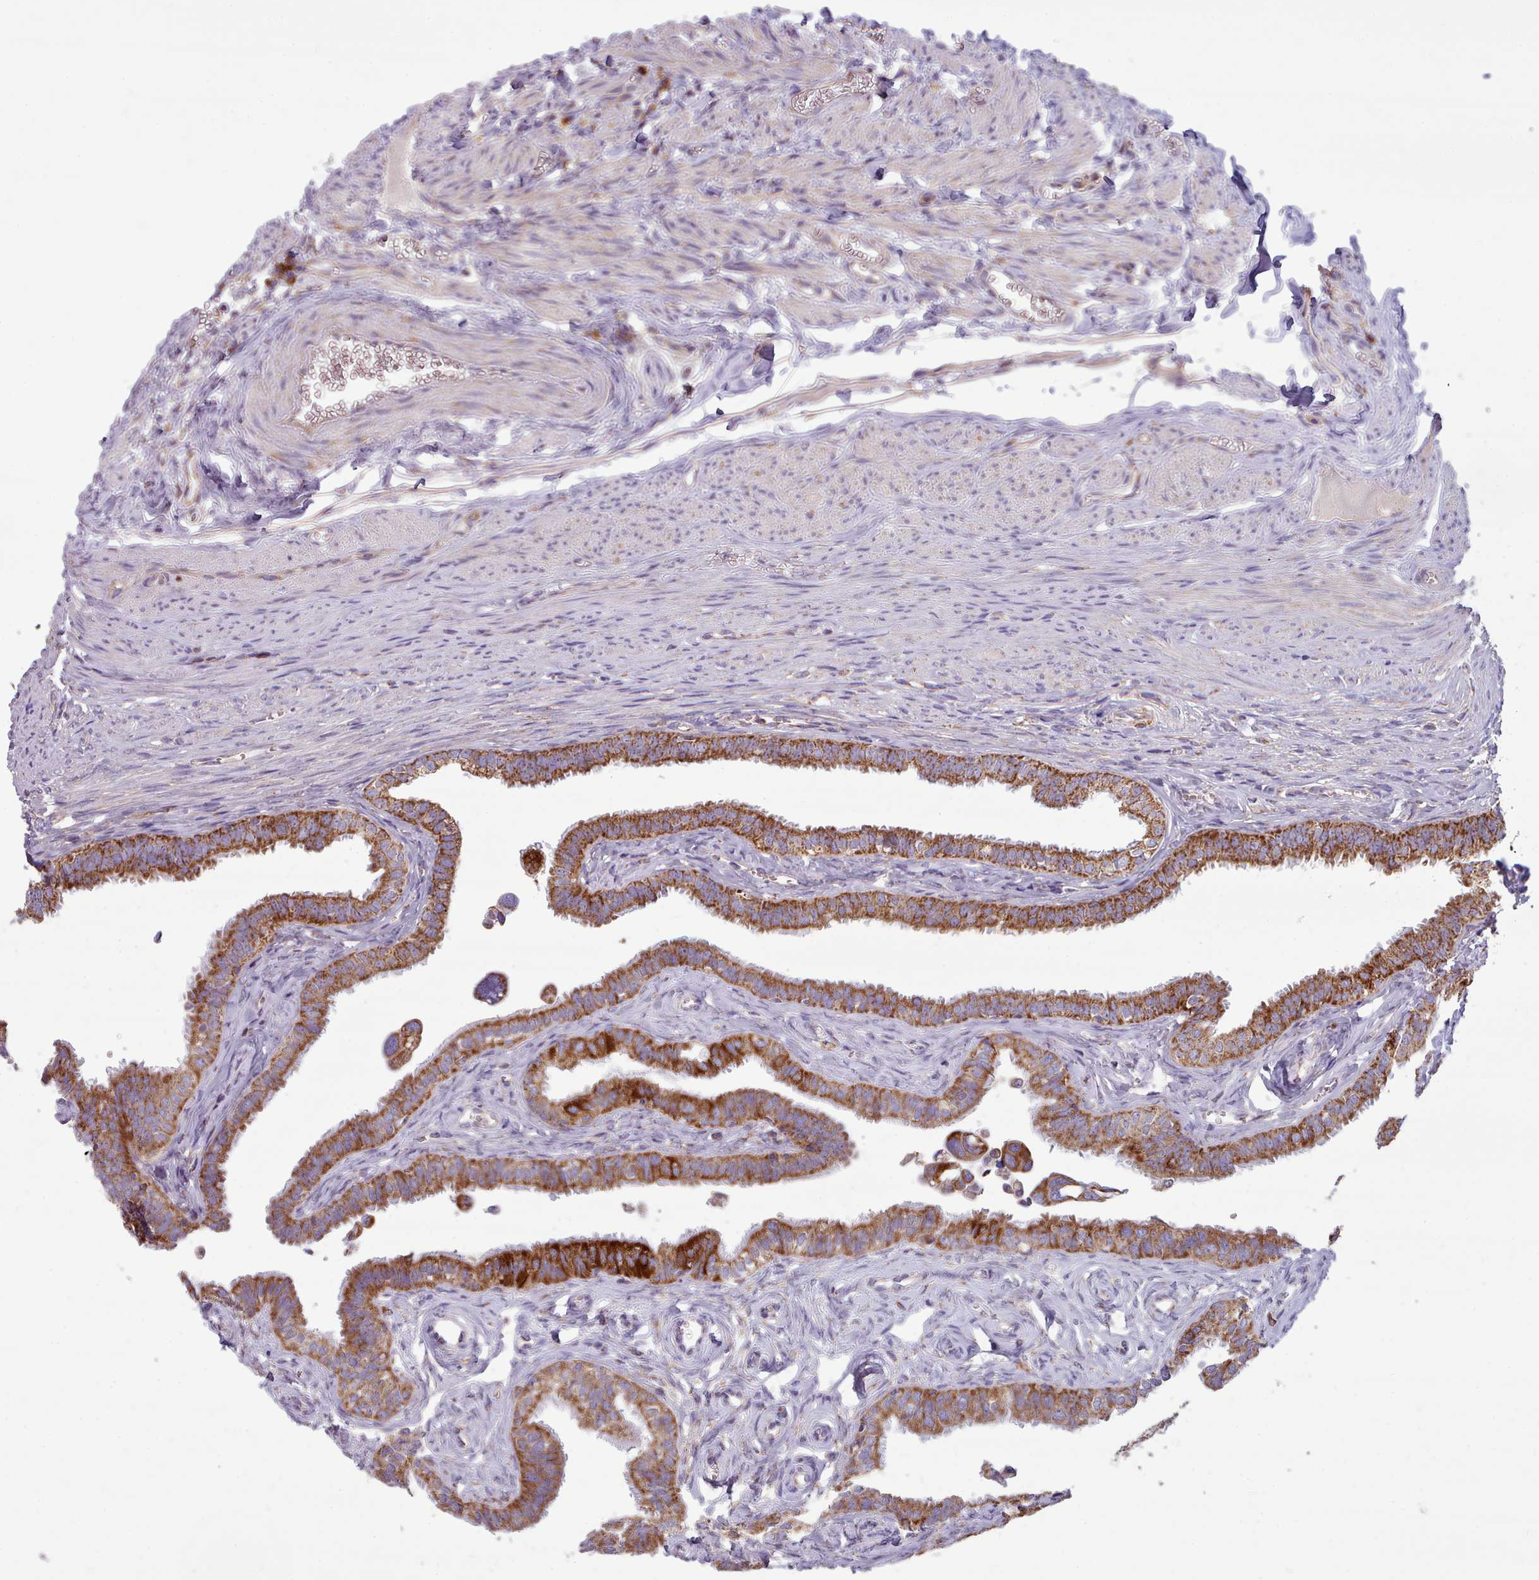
{"staining": {"intensity": "strong", "quantity": ">75%", "location": "cytoplasmic/membranous"}, "tissue": "fallopian tube", "cell_type": "Glandular cells", "image_type": "normal", "snomed": [{"axis": "morphology", "description": "Normal tissue, NOS"}, {"axis": "morphology", "description": "Carcinoma, NOS"}, {"axis": "topography", "description": "Fallopian tube"}, {"axis": "topography", "description": "Ovary"}], "caption": "This is a micrograph of IHC staining of benign fallopian tube, which shows strong positivity in the cytoplasmic/membranous of glandular cells.", "gene": "SRP54", "patient": {"sex": "female", "age": 59}}